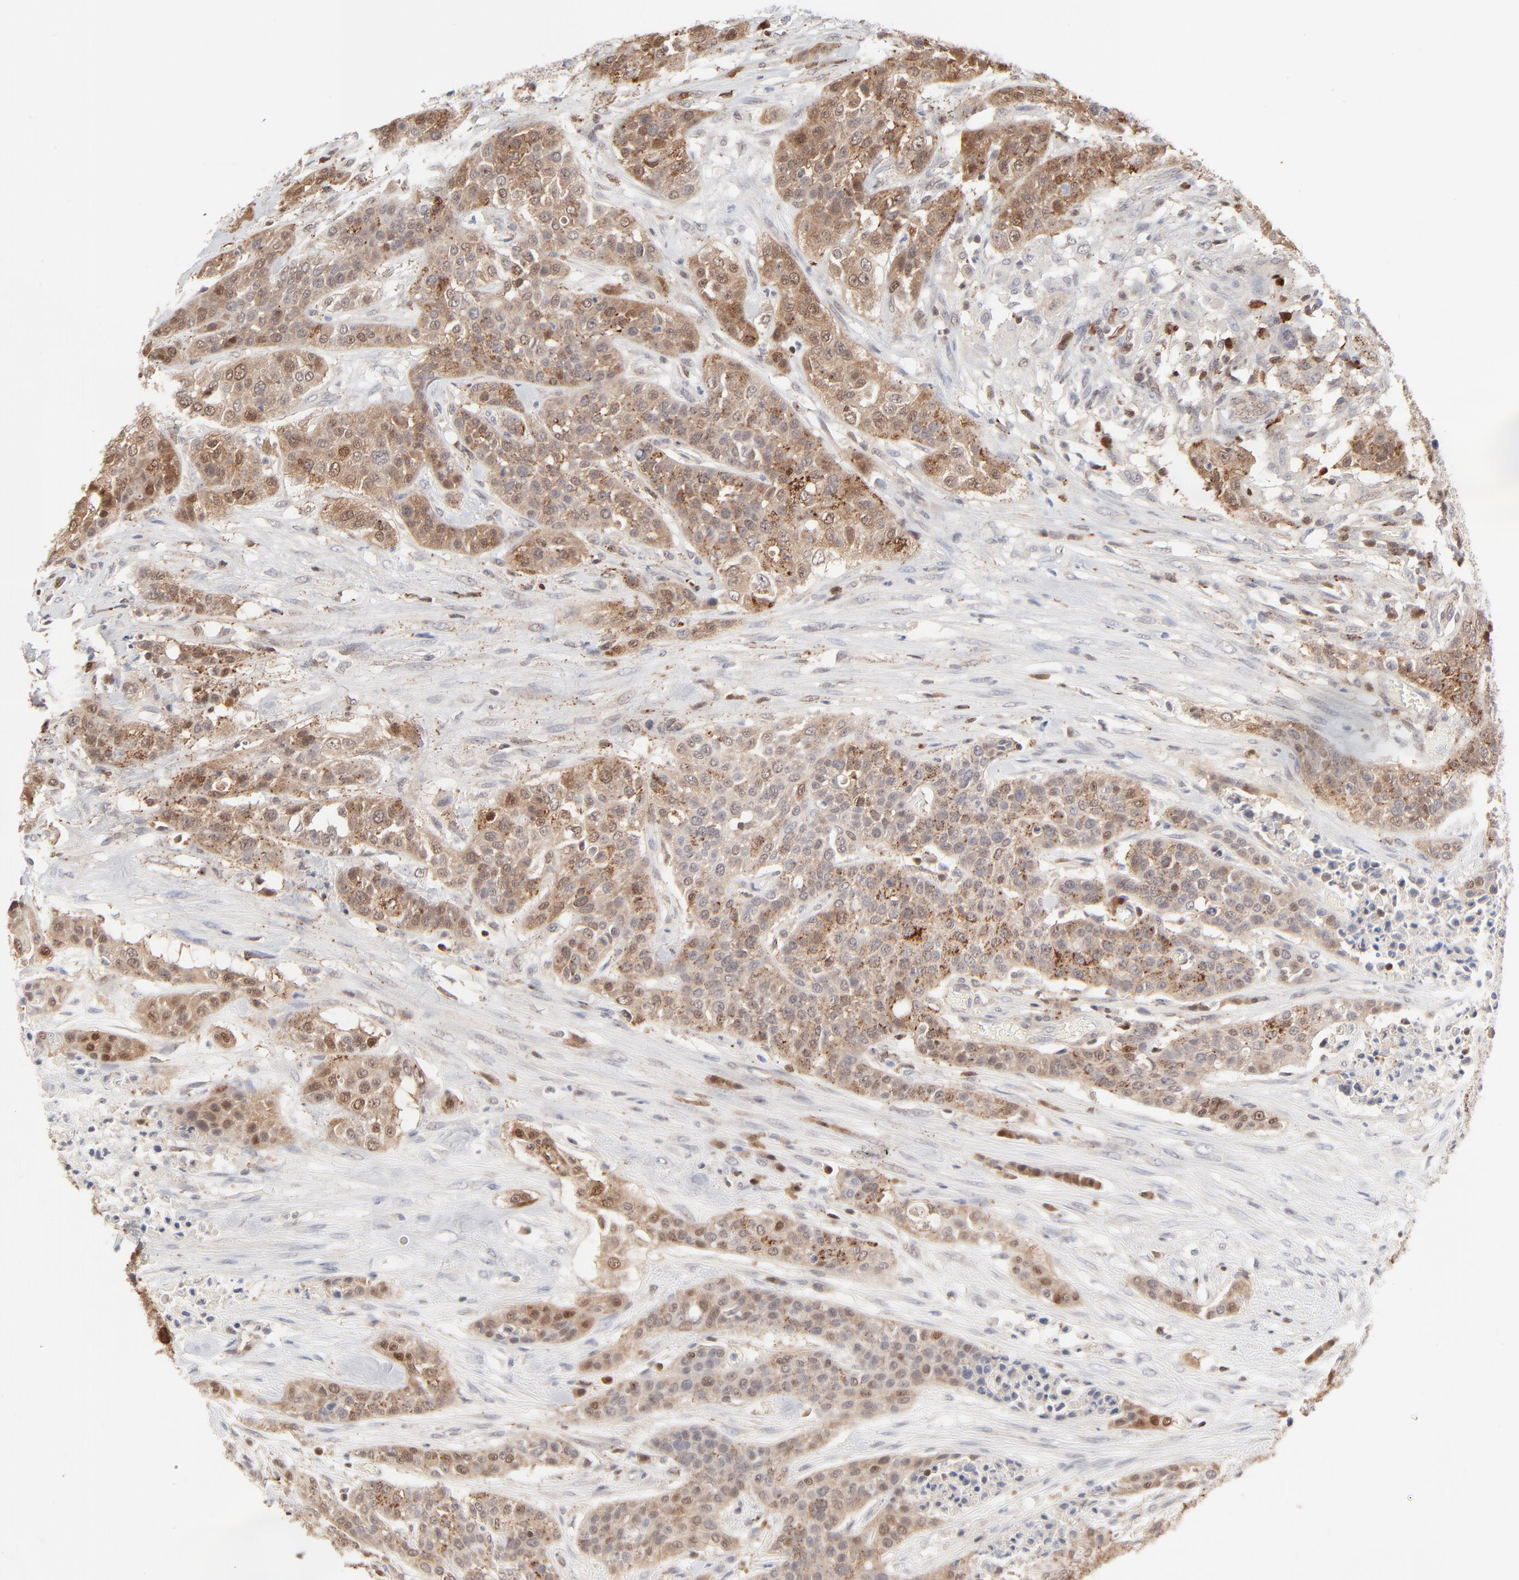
{"staining": {"intensity": "weak", "quantity": "25%-75%", "location": "cytoplasmic/membranous"}, "tissue": "urothelial cancer", "cell_type": "Tumor cells", "image_type": "cancer", "snomed": [{"axis": "morphology", "description": "Urothelial carcinoma, High grade"}, {"axis": "topography", "description": "Urinary bladder"}], "caption": "Immunohistochemistry of human high-grade urothelial carcinoma exhibits low levels of weak cytoplasmic/membranous staining in approximately 25%-75% of tumor cells. (Brightfield microscopy of DAB IHC at high magnification).", "gene": "CDK6", "patient": {"sex": "male", "age": 74}}